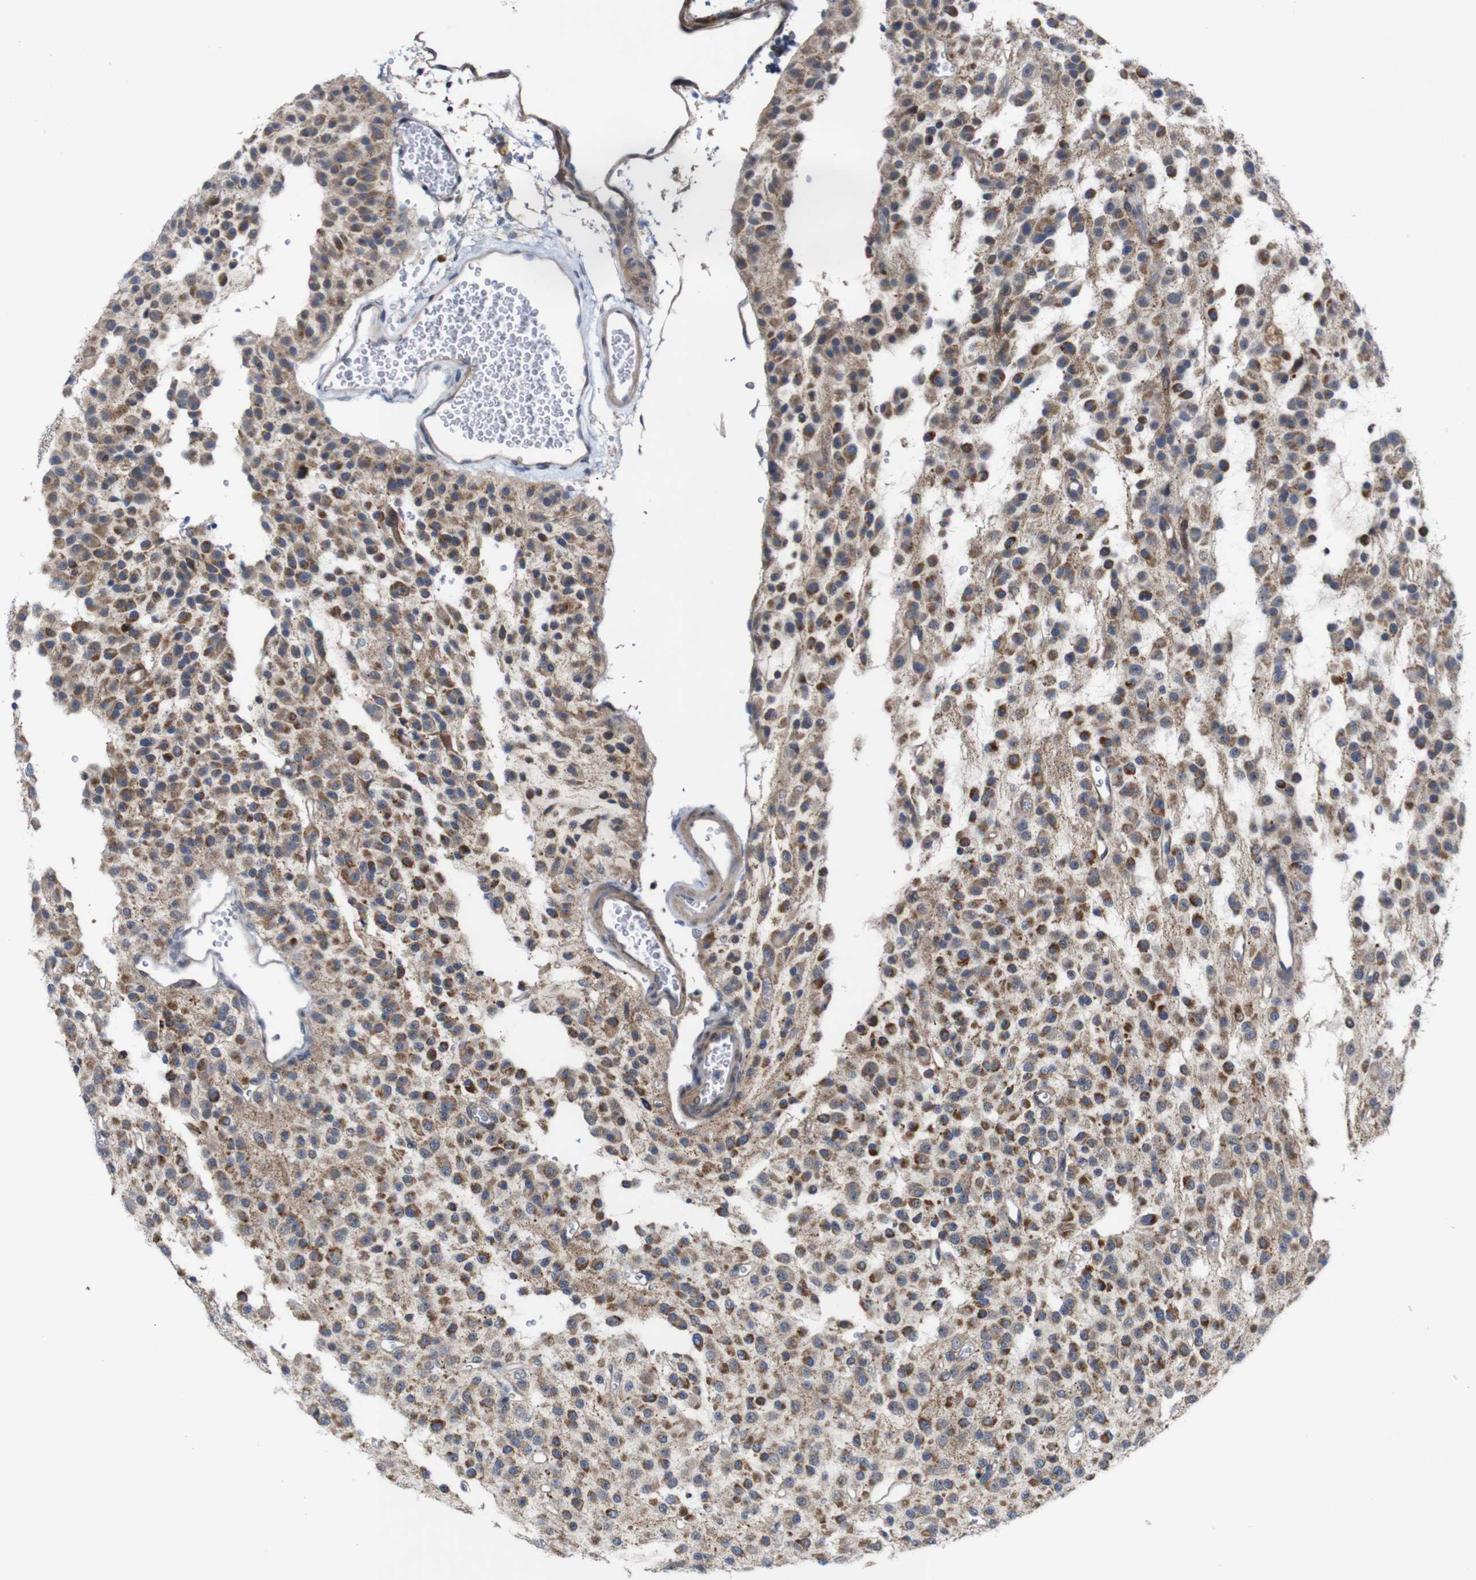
{"staining": {"intensity": "moderate", "quantity": "25%-75%", "location": "cytoplasmic/membranous"}, "tissue": "glioma", "cell_type": "Tumor cells", "image_type": "cancer", "snomed": [{"axis": "morphology", "description": "Glioma, malignant, Low grade"}, {"axis": "topography", "description": "Brain"}], "caption": "The photomicrograph reveals staining of malignant low-grade glioma, revealing moderate cytoplasmic/membranous protein positivity (brown color) within tumor cells.", "gene": "ATP7B", "patient": {"sex": "male", "age": 38}}